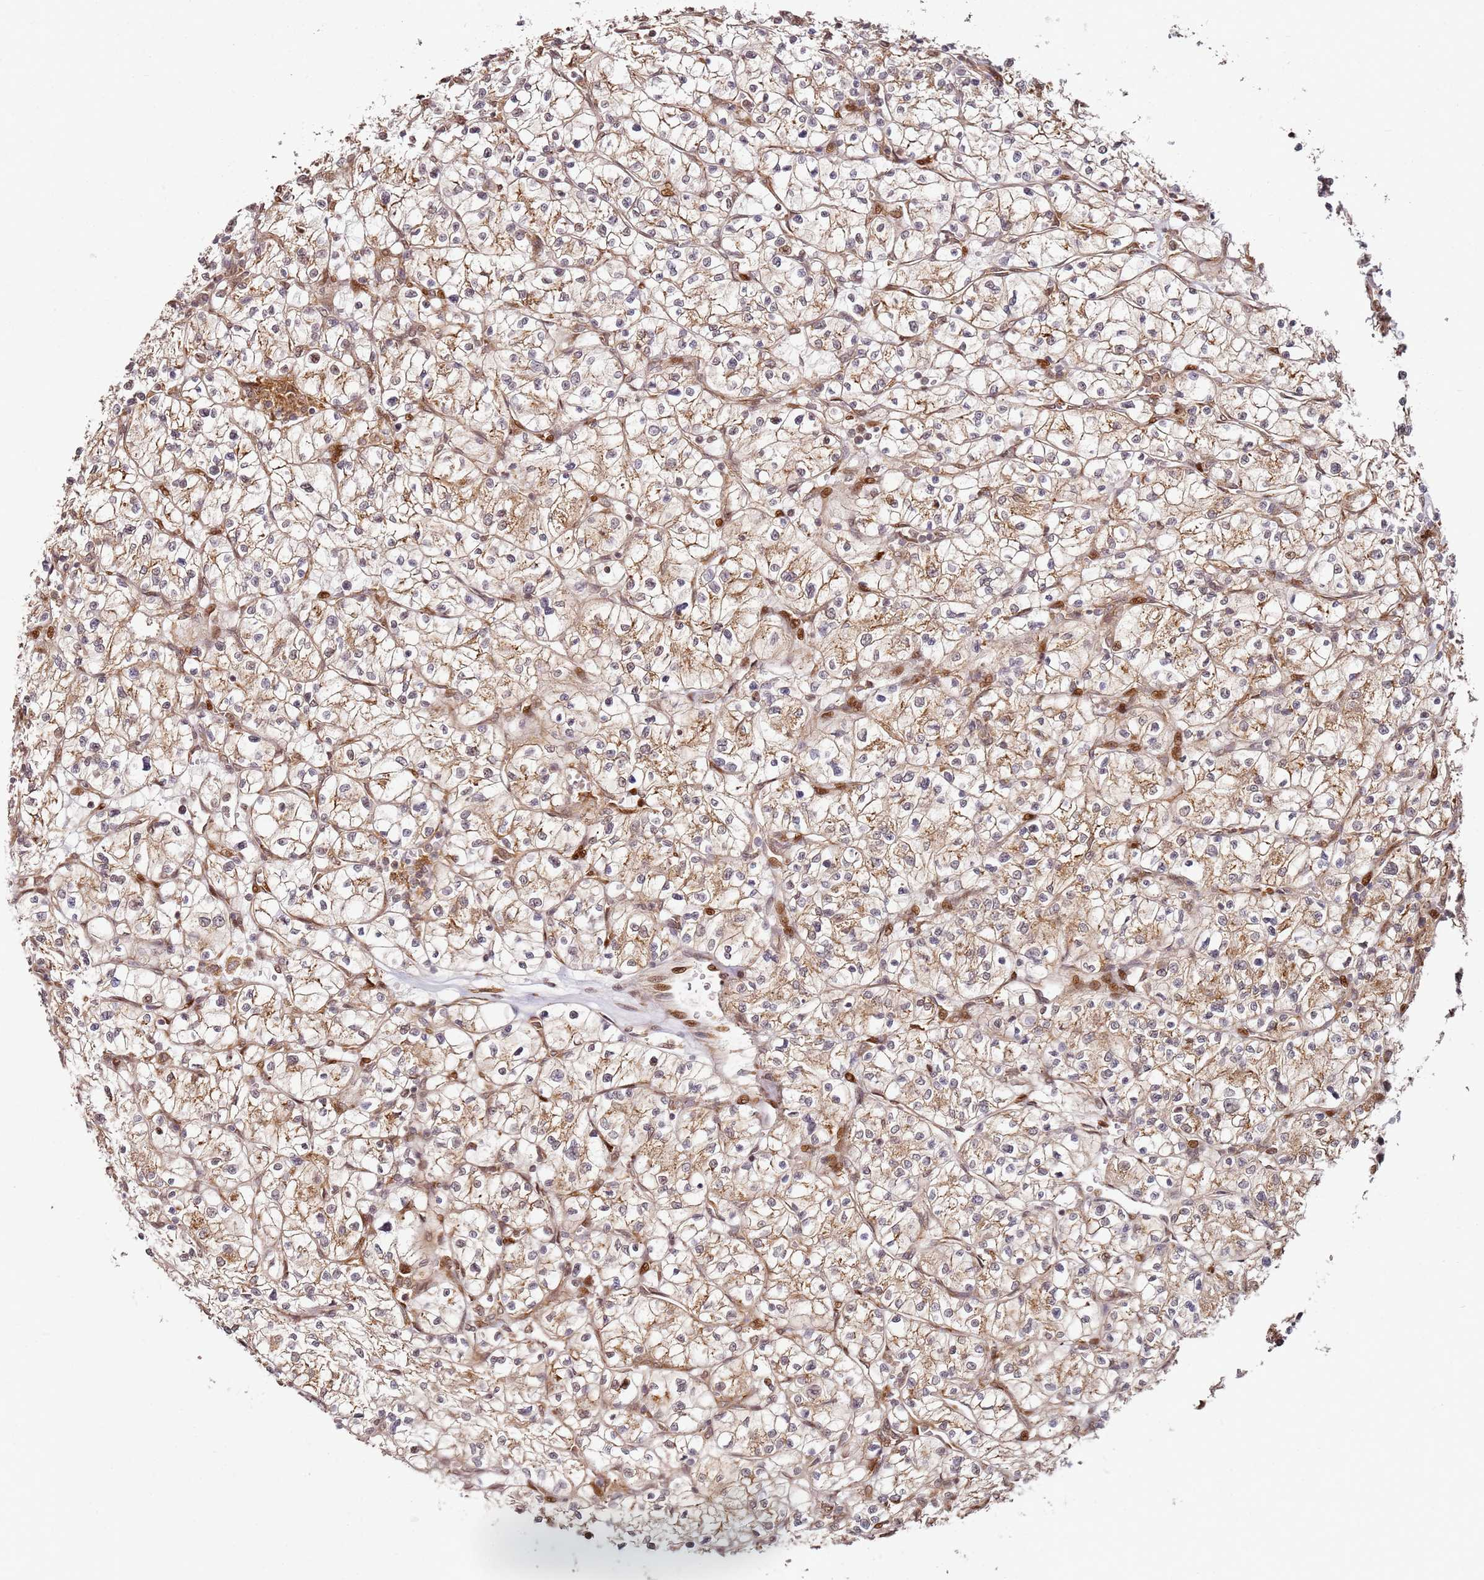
{"staining": {"intensity": "weak", "quantity": ">75%", "location": "cytoplasmic/membranous"}, "tissue": "renal cancer", "cell_type": "Tumor cells", "image_type": "cancer", "snomed": [{"axis": "morphology", "description": "Adenocarcinoma, NOS"}, {"axis": "topography", "description": "Kidney"}], "caption": "Renal cancer stained with a brown dye reveals weak cytoplasmic/membranous positive positivity in approximately >75% of tumor cells.", "gene": "RPS3A", "patient": {"sex": "female", "age": 64}}